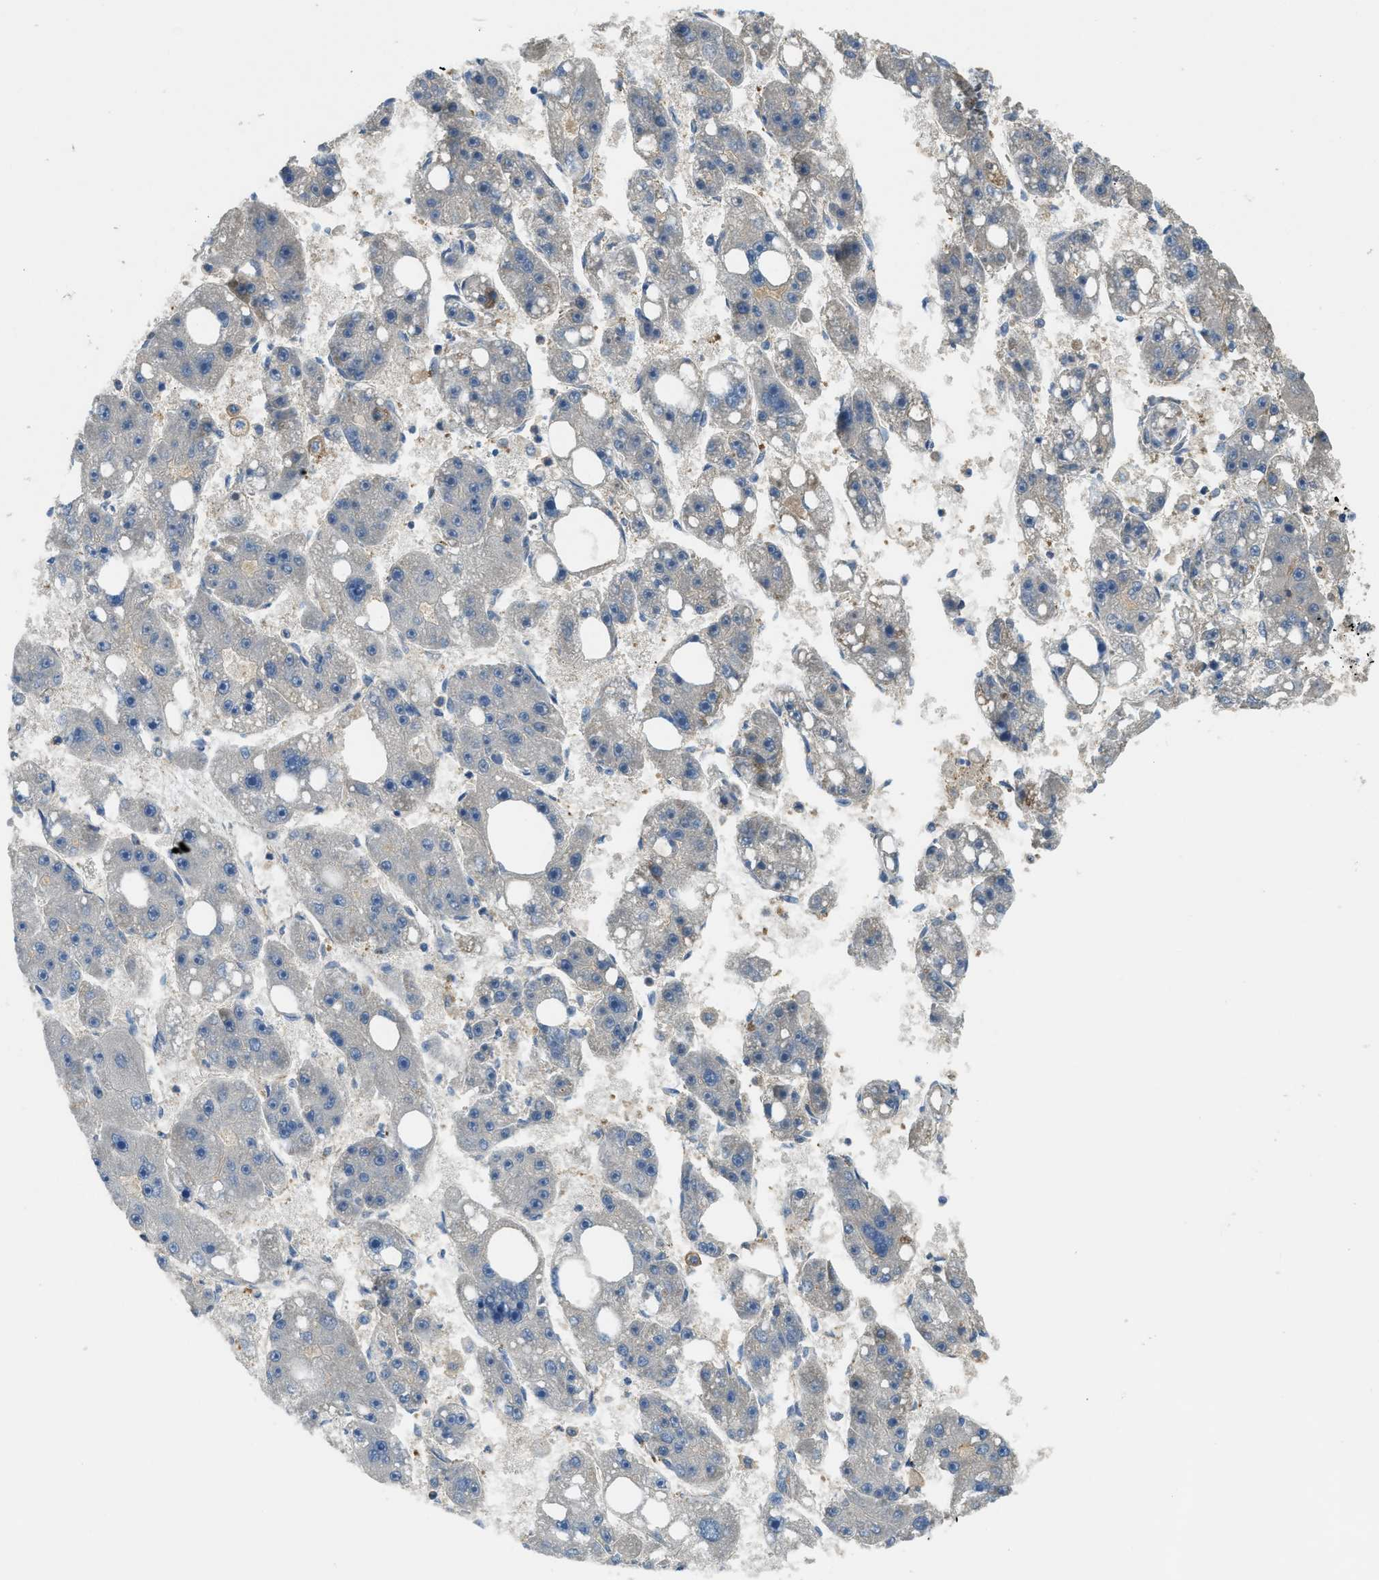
{"staining": {"intensity": "negative", "quantity": "none", "location": "none"}, "tissue": "liver cancer", "cell_type": "Tumor cells", "image_type": "cancer", "snomed": [{"axis": "morphology", "description": "Carcinoma, Hepatocellular, NOS"}, {"axis": "topography", "description": "Liver"}], "caption": "Immunohistochemical staining of liver hepatocellular carcinoma demonstrates no significant staining in tumor cells.", "gene": "BAG4", "patient": {"sex": "female", "age": 61}}